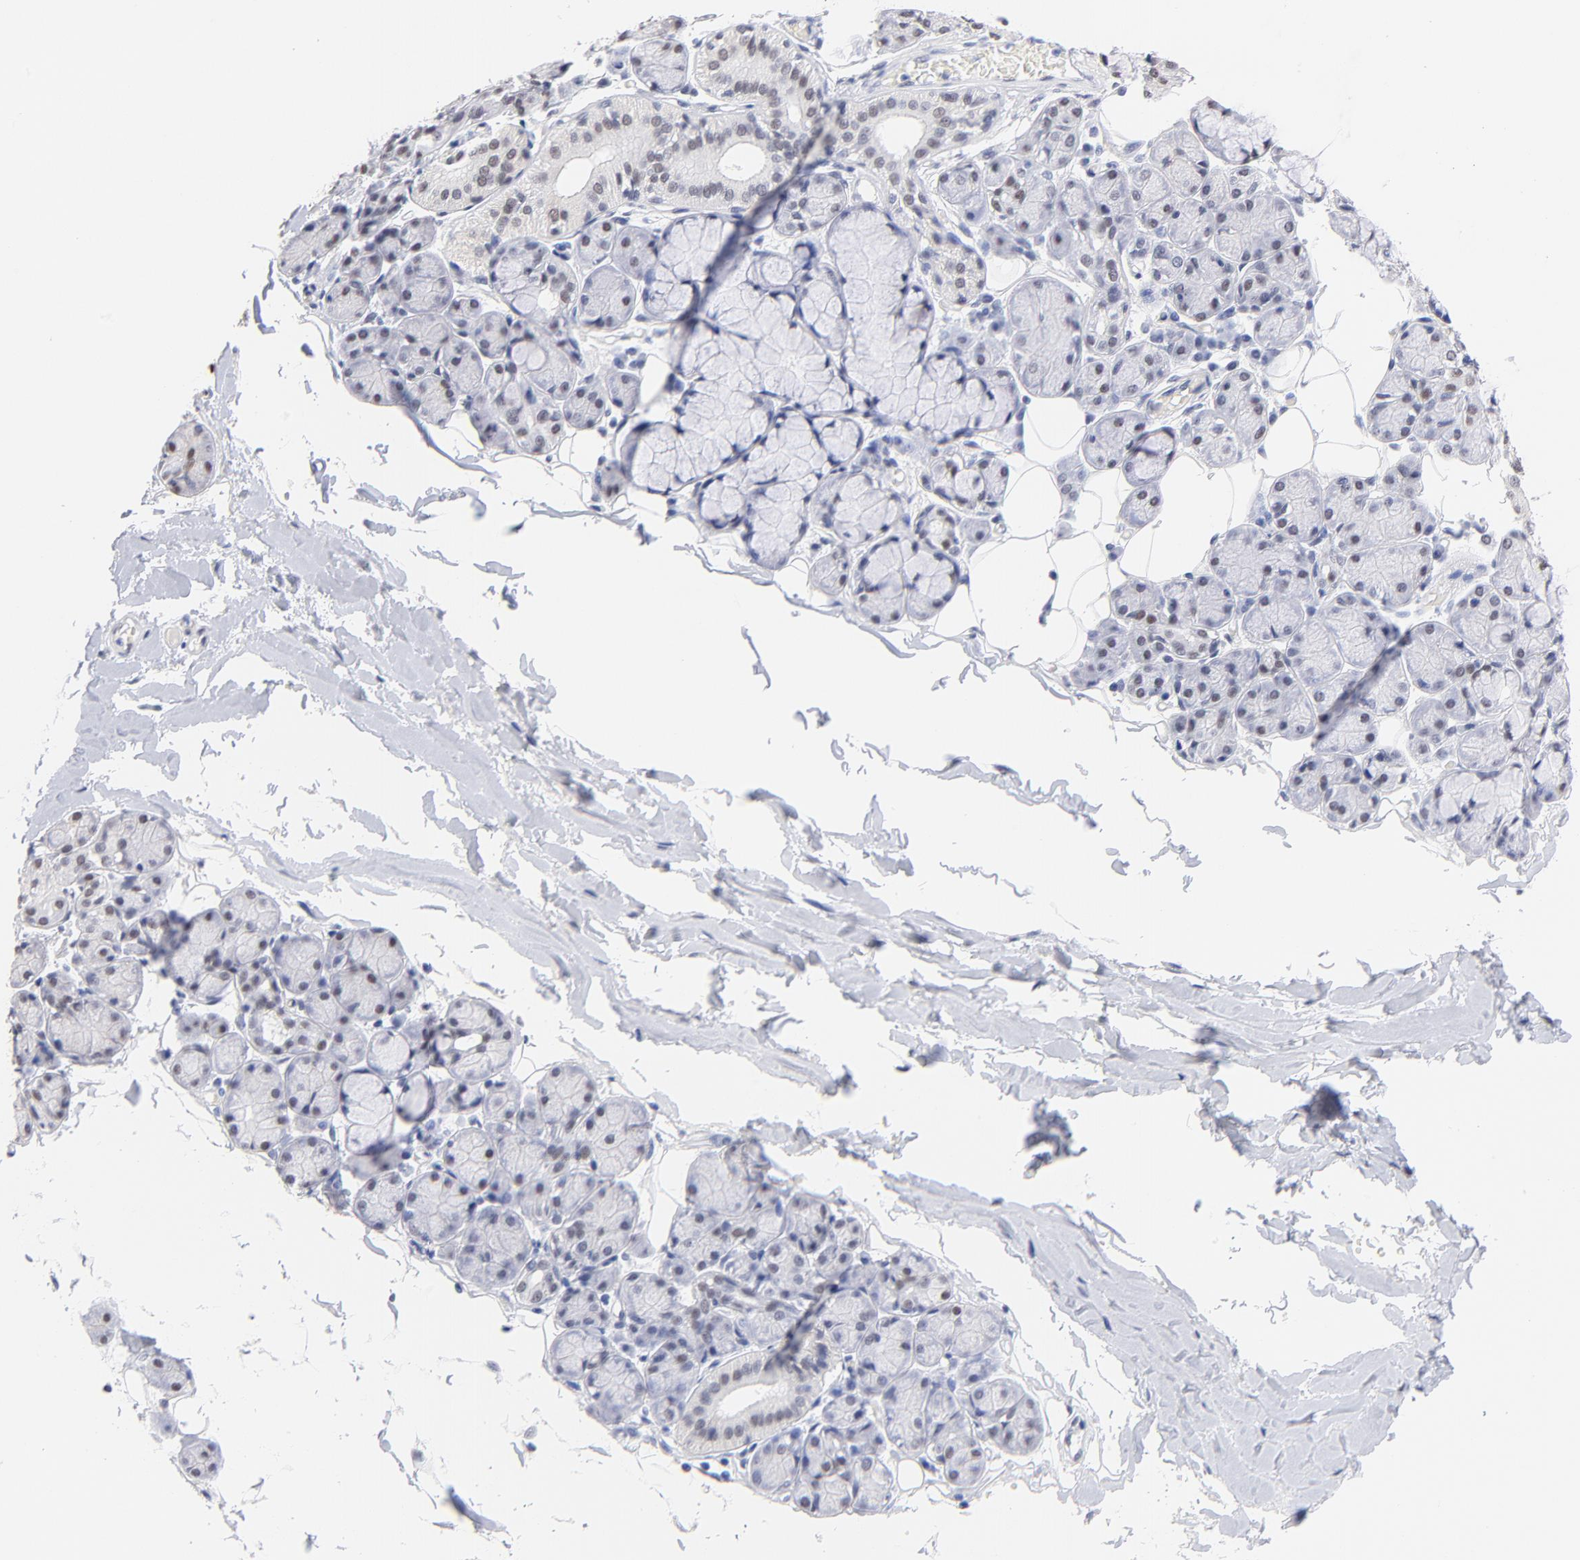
{"staining": {"intensity": "weak", "quantity": "25%-75%", "location": "nuclear"}, "tissue": "salivary gland", "cell_type": "Glandular cells", "image_type": "normal", "snomed": [{"axis": "morphology", "description": "Normal tissue, NOS"}, {"axis": "topography", "description": "Salivary gland"}], "caption": "Protein expression by IHC shows weak nuclear staining in about 25%-75% of glandular cells in normal salivary gland.", "gene": "ZNF74", "patient": {"sex": "male", "age": 54}}